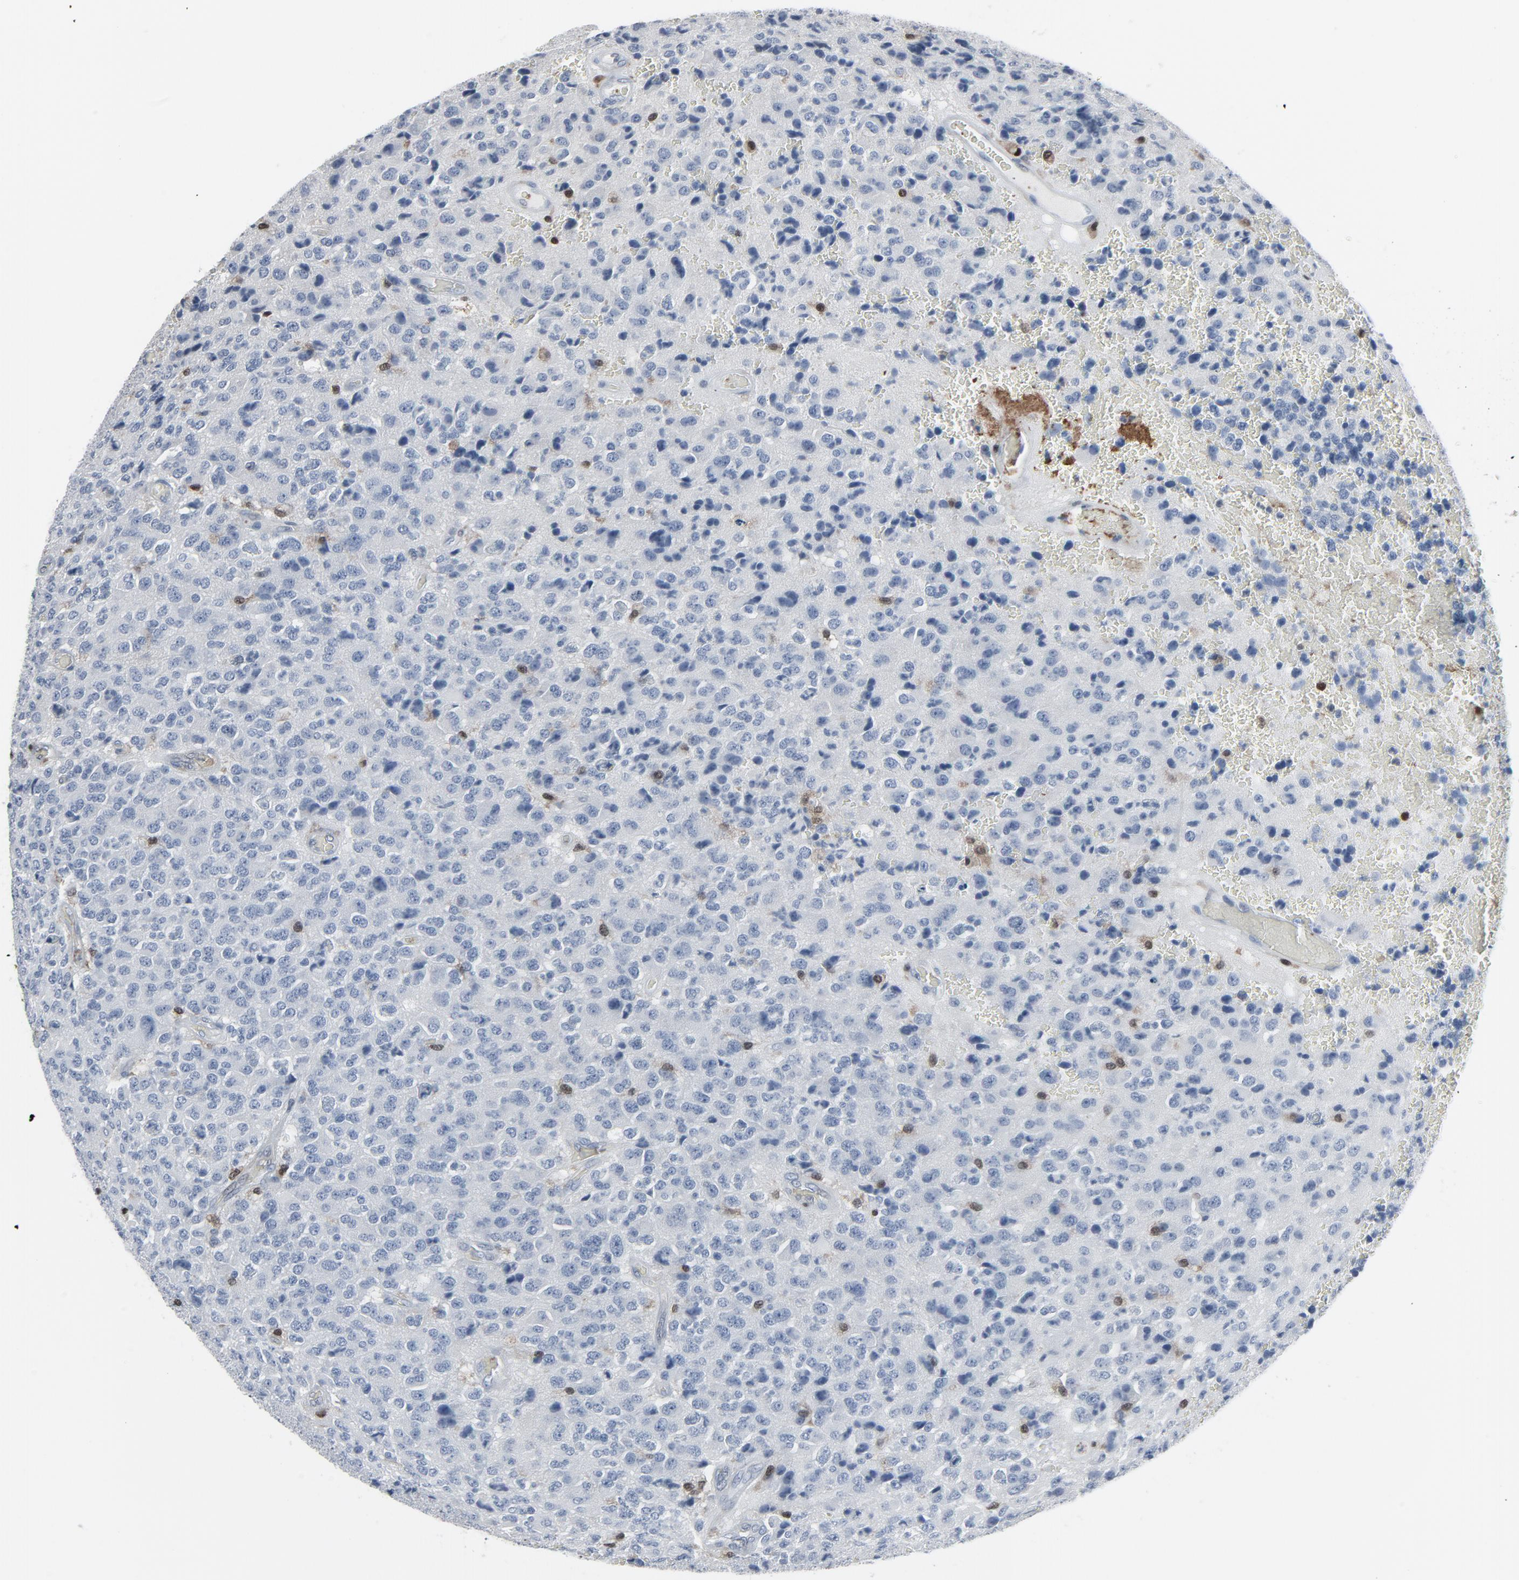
{"staining": {"intensity": "negative", "quantity": "none", "location": "none"}, "tissue": "glioma", "cell_type": "Tumor cells", "image_type": "cancer", "snomed": [{"axis": "morphology", "description": "Glioma, malignant, High grade"}, {"axis": "topography", "description": "pancreas cauda"}], "caption": "Tumor cells show no significant protein staining in high-grade glioma (malignant).", "gene": "STAT5A", "patient": {"sex": "male", "age": 60}}